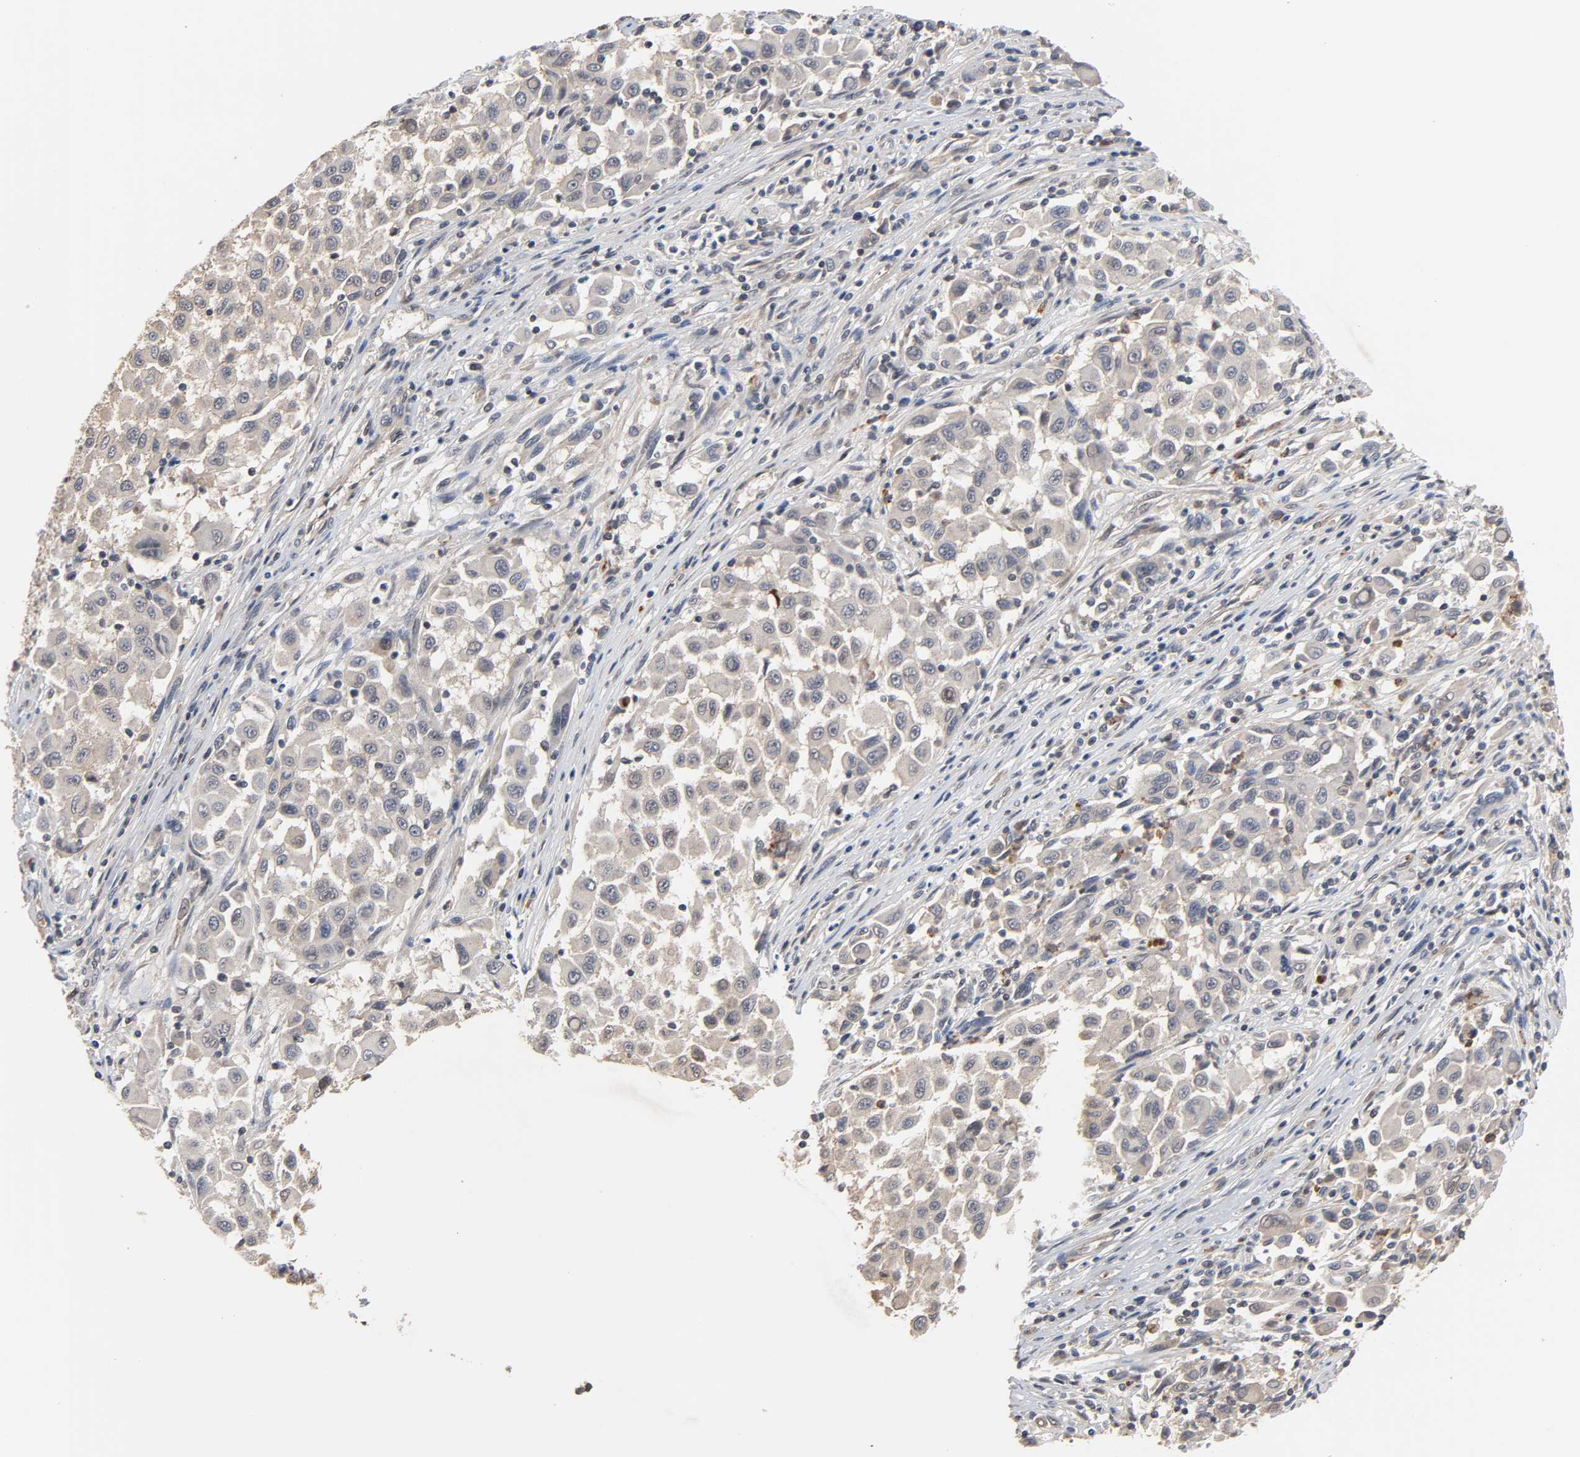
{"staining": {"intensity": "weak", "quantity": "25%-75%", "location": "cytoplasmic/membranous"}, "tissue": "melanoma", "cell_type": "Tumor cells", "image_type": "cancer", "snomed": [{"axis": "morphology", "description": "Malignant melanoma, Metastatic site"}, {"axis": "topography", "description": "Lymph node"}], "caption": "Melanoma was stained to show a protein in brown. There is low levels of weak cytoplasmic/membranous positivity in about 25%-75% of tumor cells.", "gene": "CCDC175", "patient": {"sex": "male", "age": 61}}